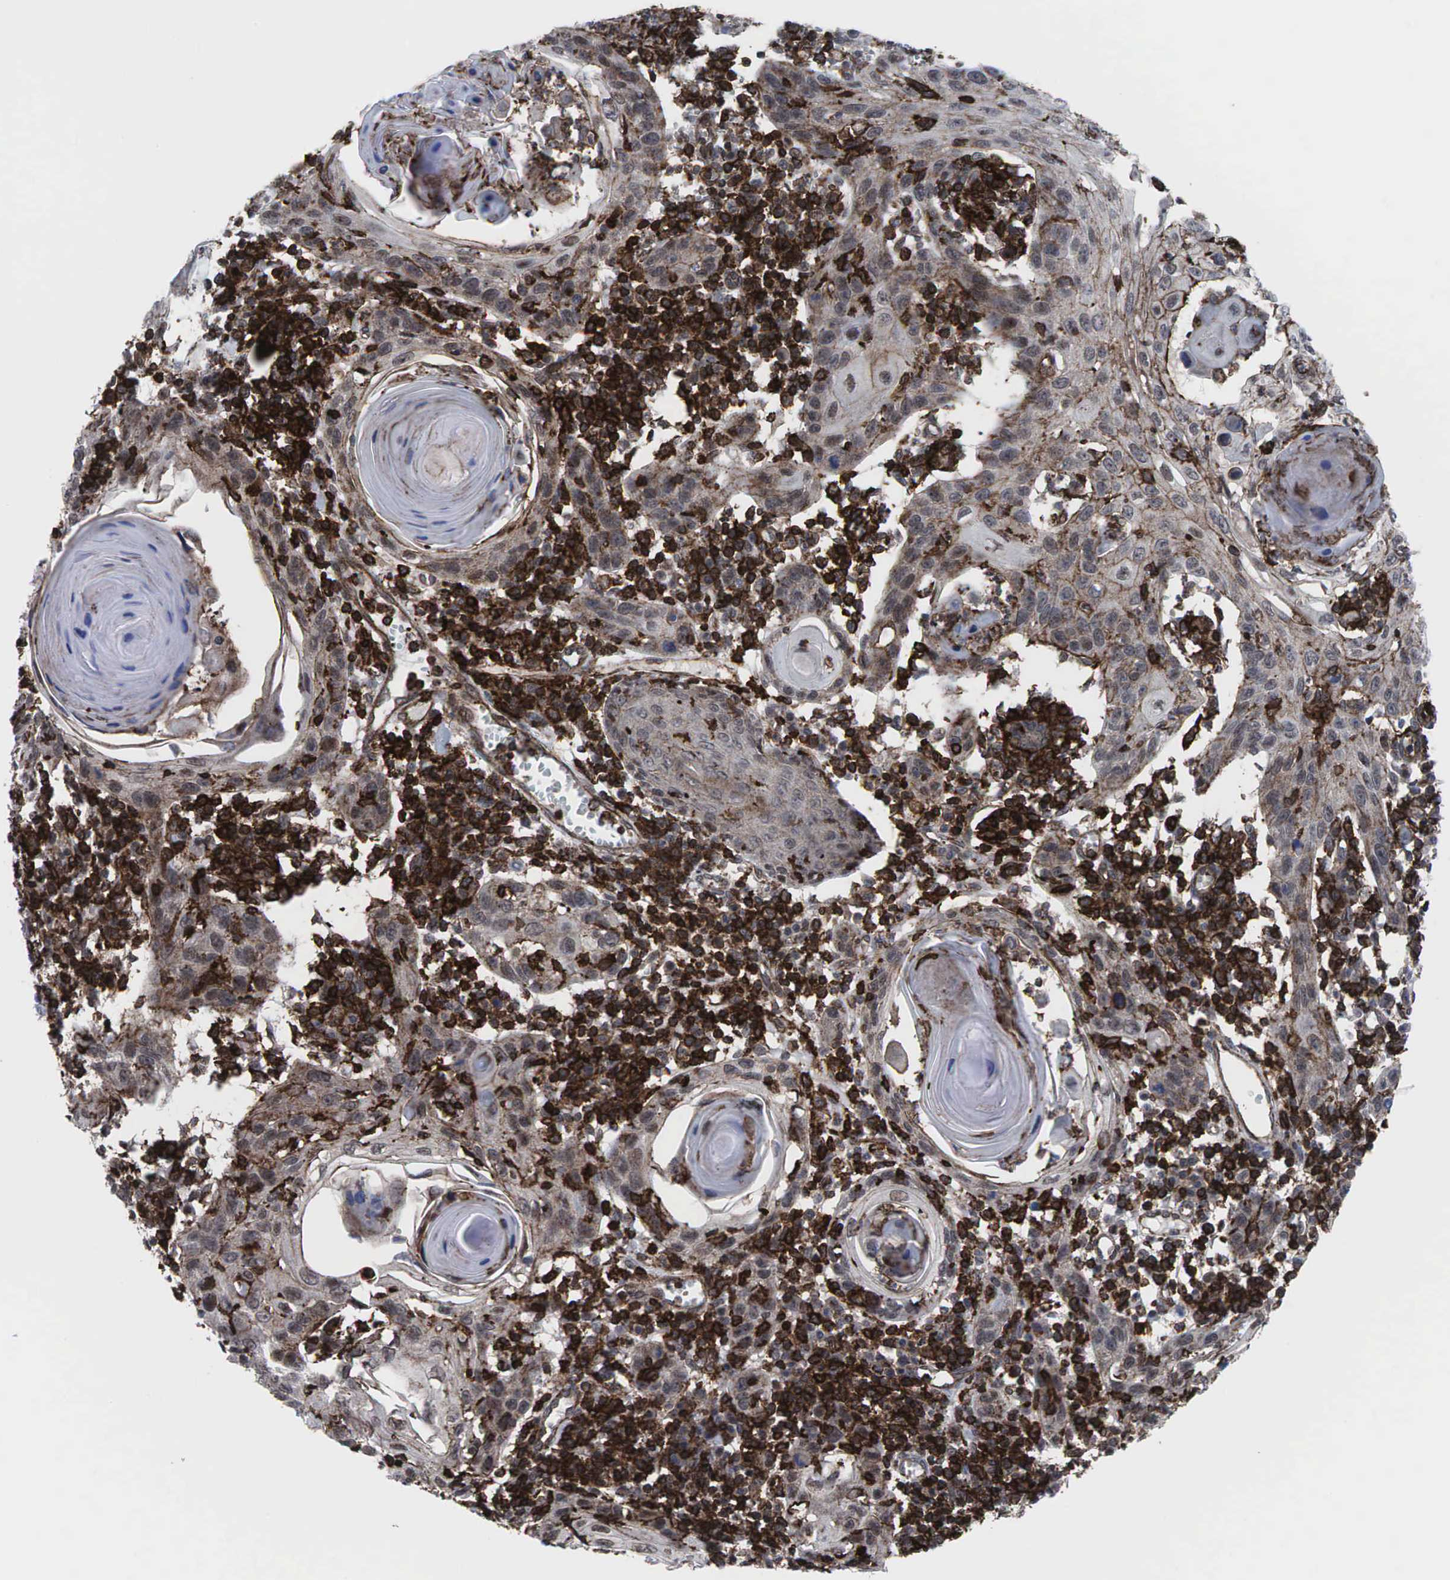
{"staining": {"intensity": "weak", "quantity": ">75%", "location": "cytoplasmic/membranous"}, "tissue": "skin cancer", "cell_type": "Tumor cells", "image_type": "cancer", "snomed": [{"axis": "morphology", "description": "Squamous cell carcinoma, NOS"}, {"axis": "topography", "description": "Skin"}], "caption": "Skin cancer stained for a protein (brown) displays weak cytoplasmic/membranous positive expression in about >75% of tumor cells.", "gene": "GPRASP1", "patient": {"sex": "female", "age": 74}}